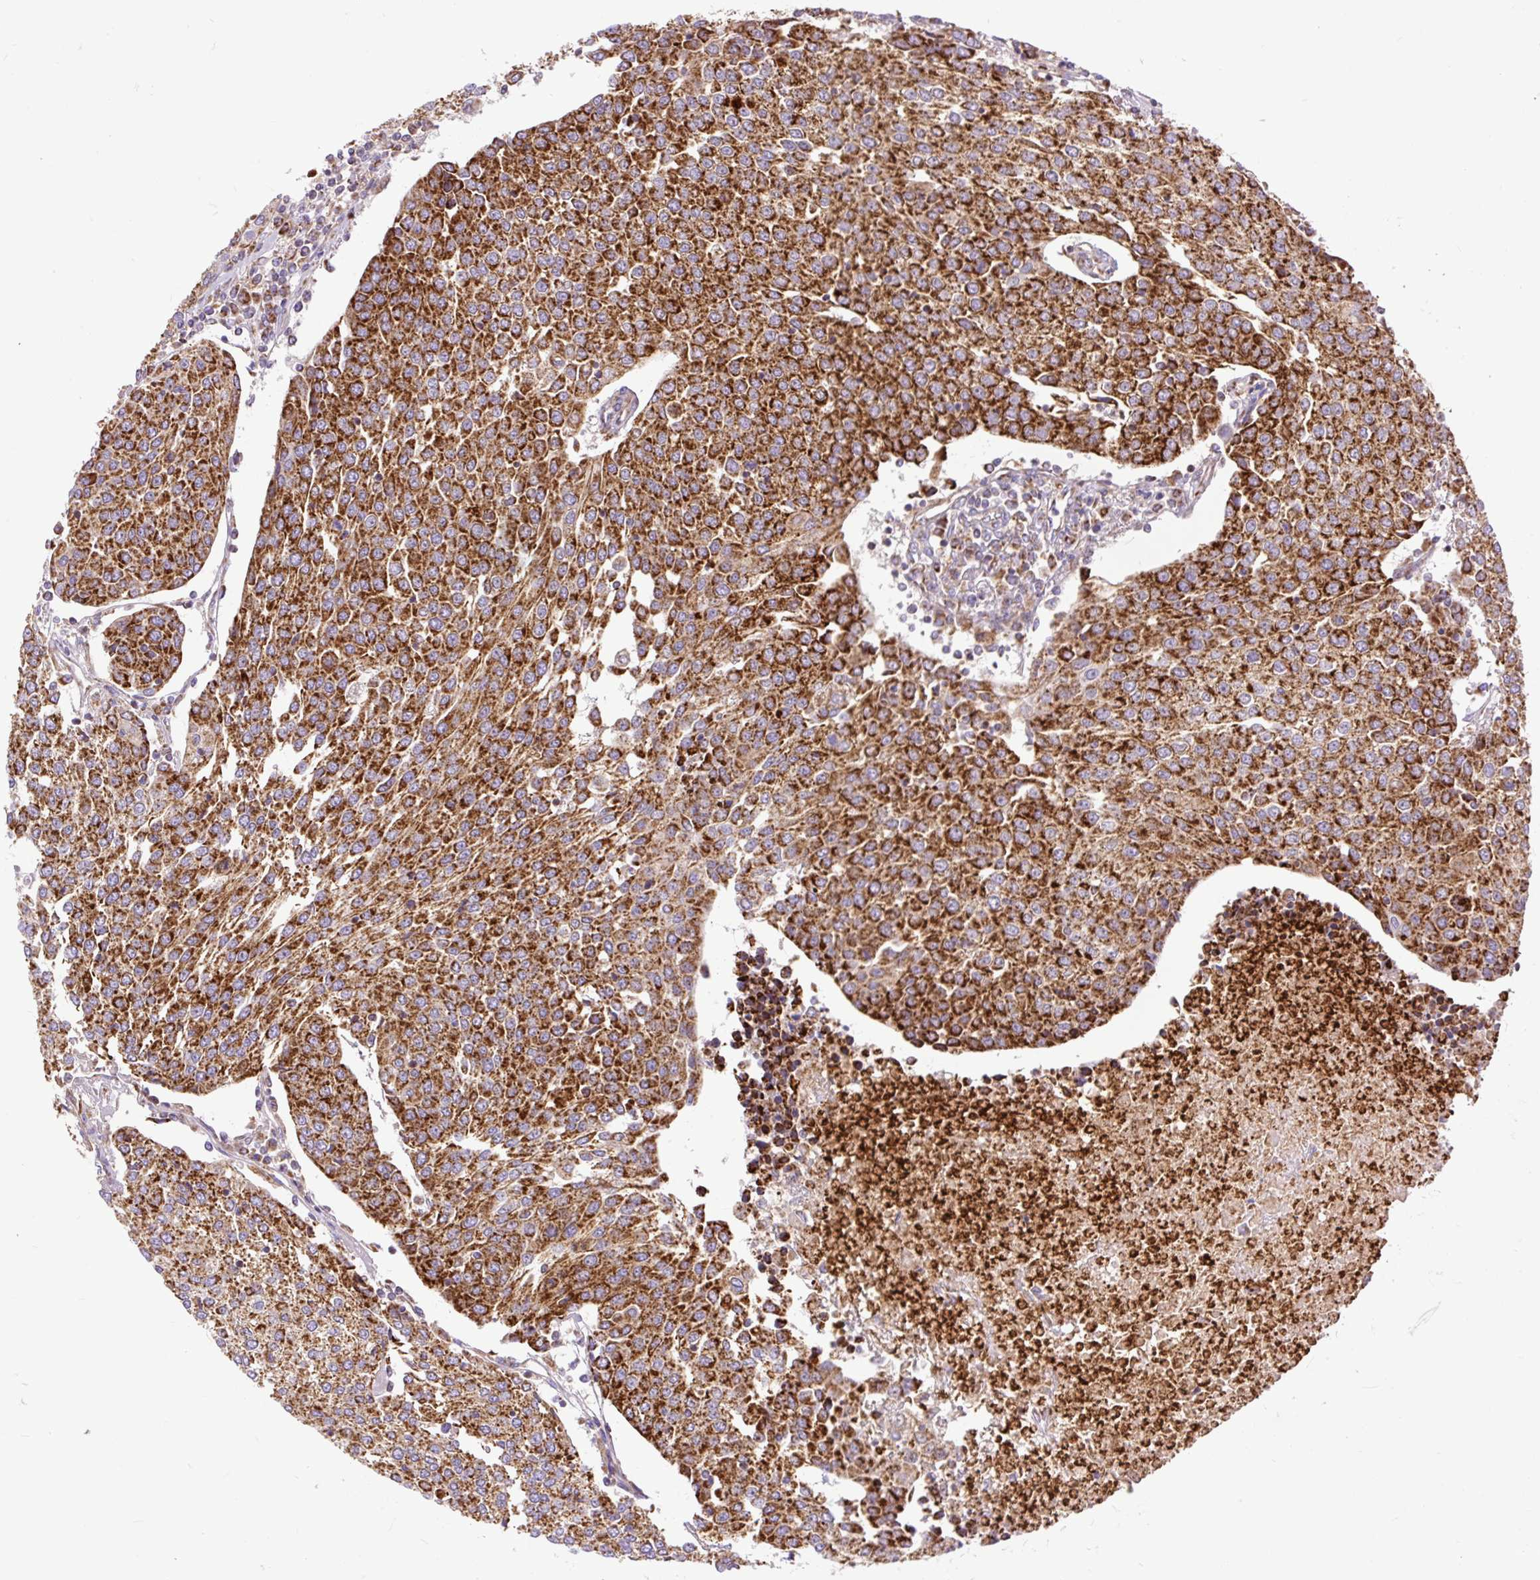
{"staining": {"intensity": "strong", "quantity": ">75%", "location": "cytoplasmic/membranous"}, "tissue": "urothelial cancer", "cell_type": "Tumor cells", "image_type": "cancer", "snomed": [{"axis": "morphology", "description": "Urothelial carcinoma, High grade"}, {"axis": "topography", "description": "Urinary bladder"}], "caption": "Immunohistochemistry (IHC) (DAB) staining of urothelial carcinoma (high-grade) displays strong cytoplasmic/membranous protein staining in approximately >75% of tumor cells. Using DAB (3,3'-diaminobenzidine) (brown) and hematoxylin (blue) stains, captured at high magnification using brightfield microscopy.", "gene": "TOMM40", "patient": {"sex": "female", "age": 85}}